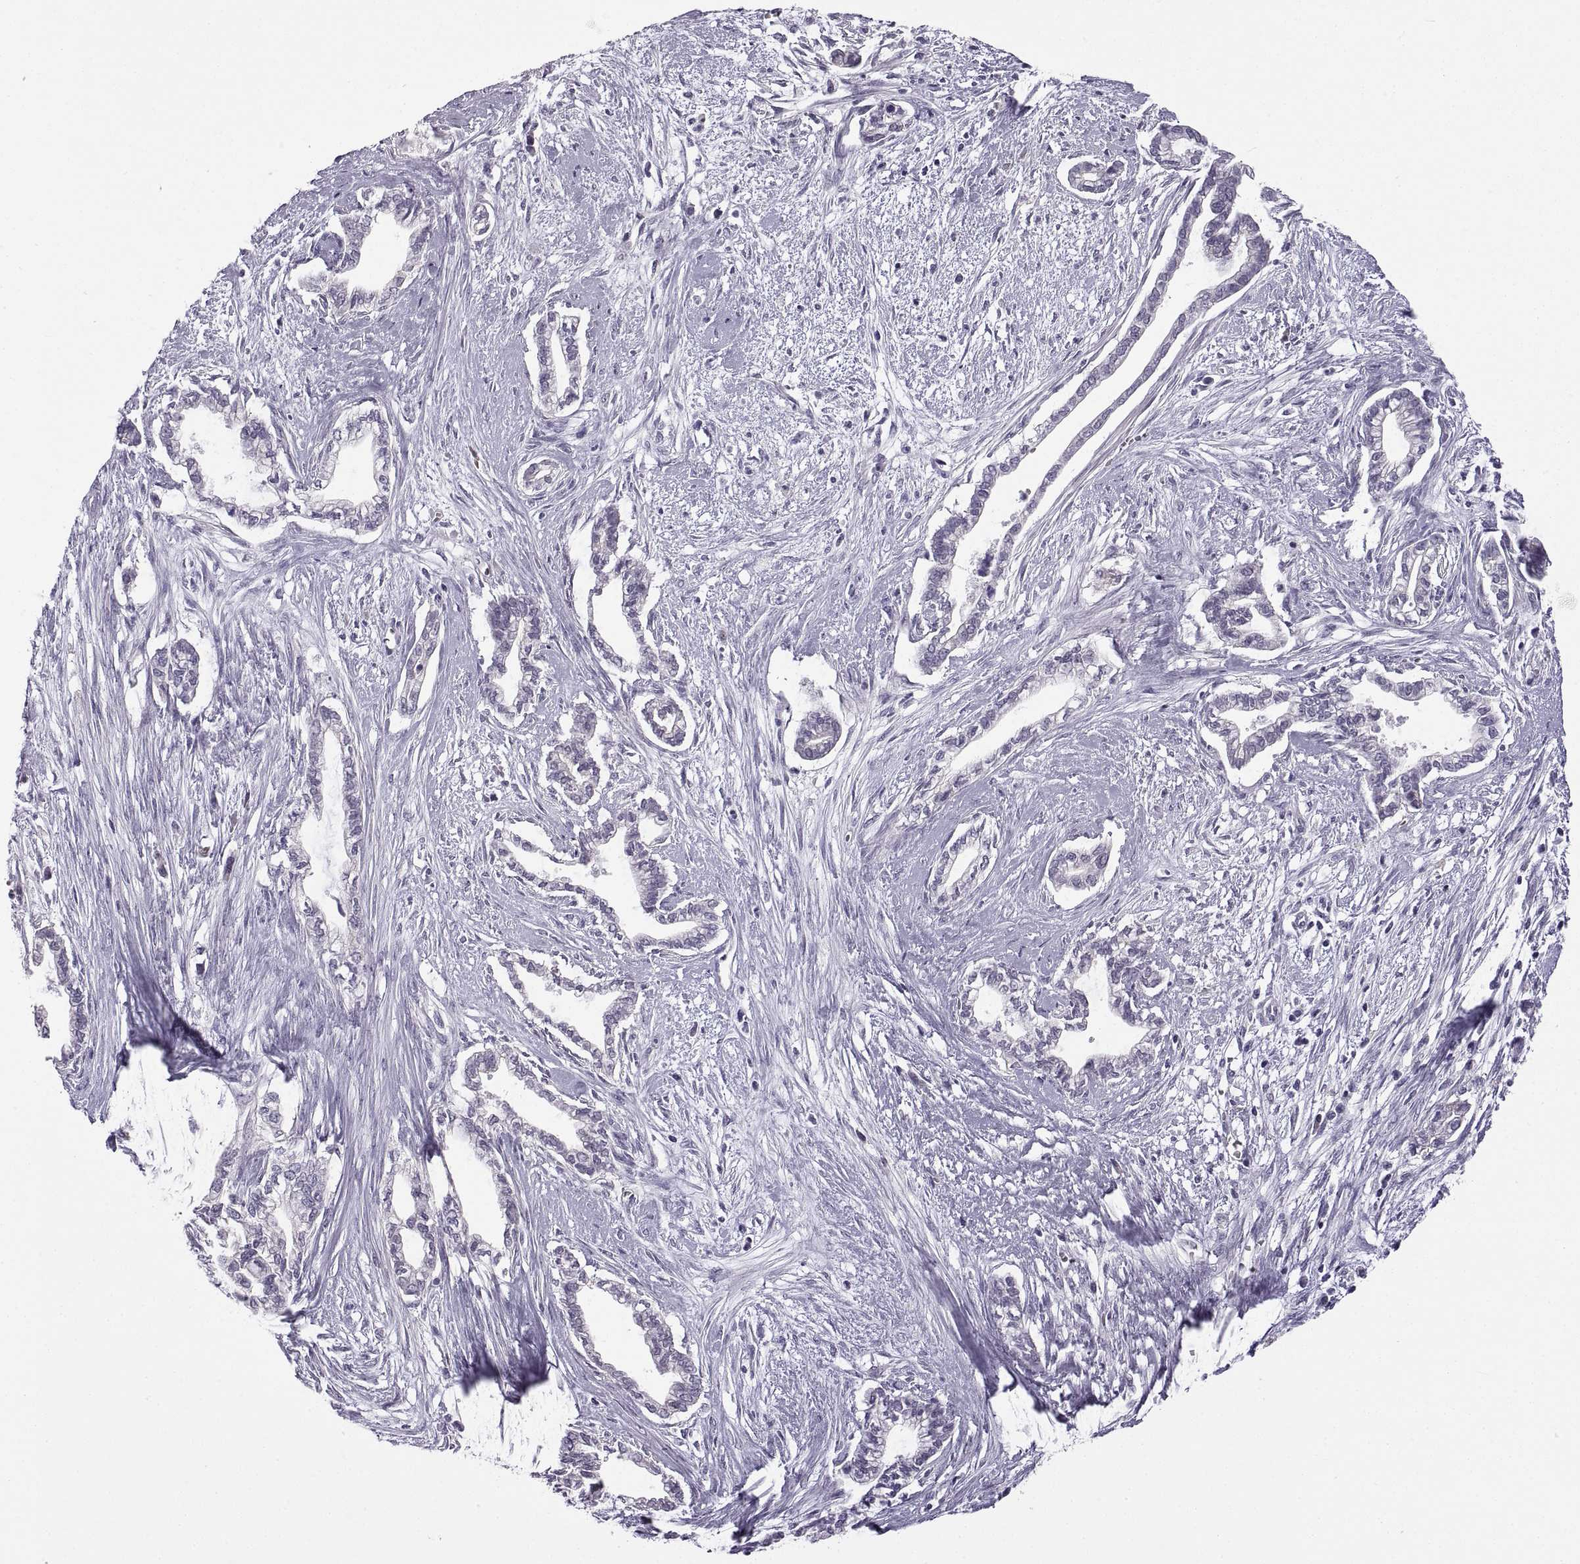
{"staining": {"intensity": "negative", "quantity": "none", "location": "none"}, "tissue": "cervical cancer", "cell_type": "Tumor cells", "image_type": "cancer", "snomed": [{"axis": "morphology", "description": "Adenocarcinoma, NOS"}, {"axis": "topography", "description": "Cervix"}], "caption": "This is a histopathology image of IHC staining of adenocarcinoma (cervical), which shows no positivity in tumor cells. (DAB immunohistochemistry (IHC) with hematoxylin counter stain).", "gene": "MEIOC", "patient": {"sex": "female", "age": 62}}